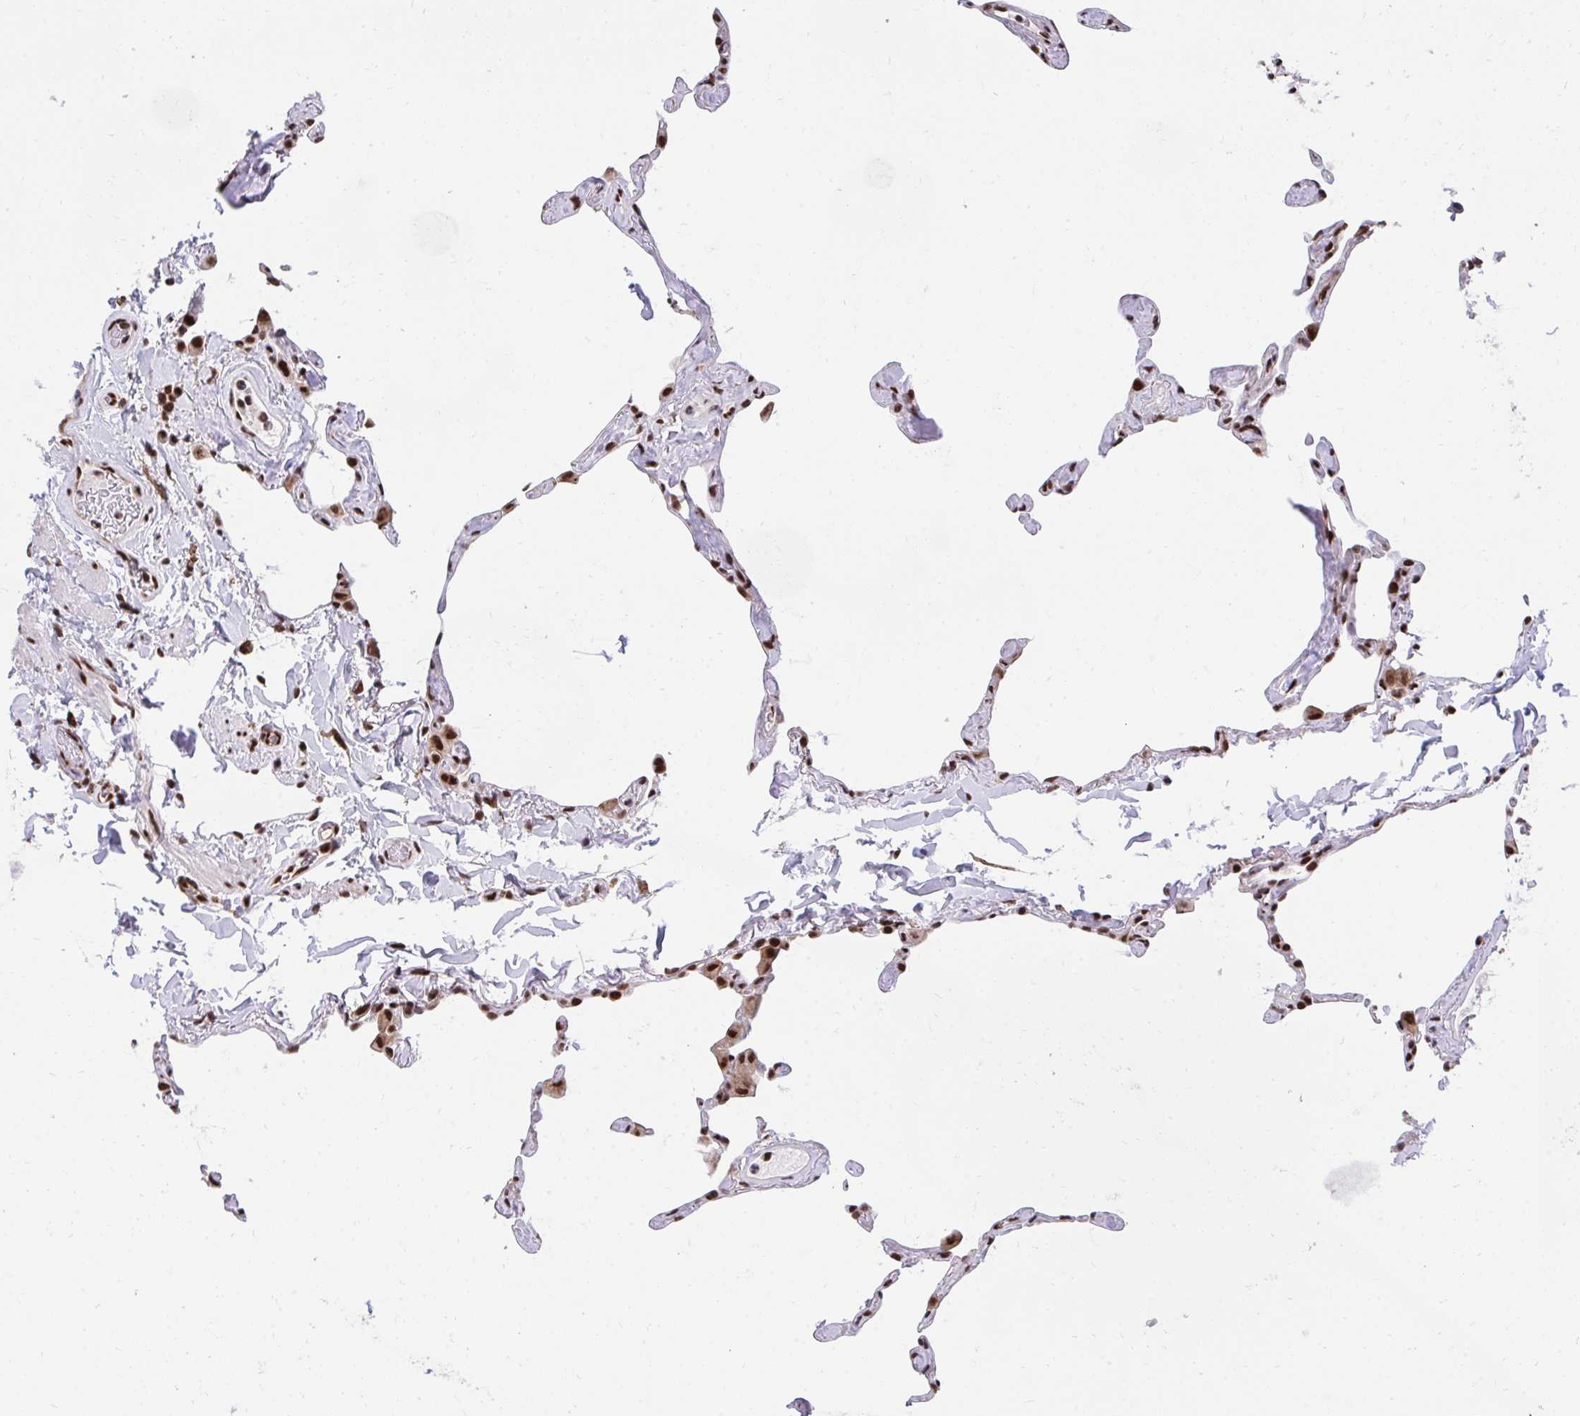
{"staining": {"intensity": "strong", "quantity": "25%-75%", "location": "nuclear"}, "tissue": "lung", "cell_type": "Alveolar cells", "image_type": "normal", "snomed": [{"axis": "morphology", "description": "Normal tissue, NOS"}, {"axis": "topography", "description": "Lung"}], "caption": "Lung stained with DAB IHC displays high levels of strong nuclear positivity in approximately 25%-75% of alveolar cells.", "gene": "HOXA4", "patient": {"sex": "male", "age": 65}}